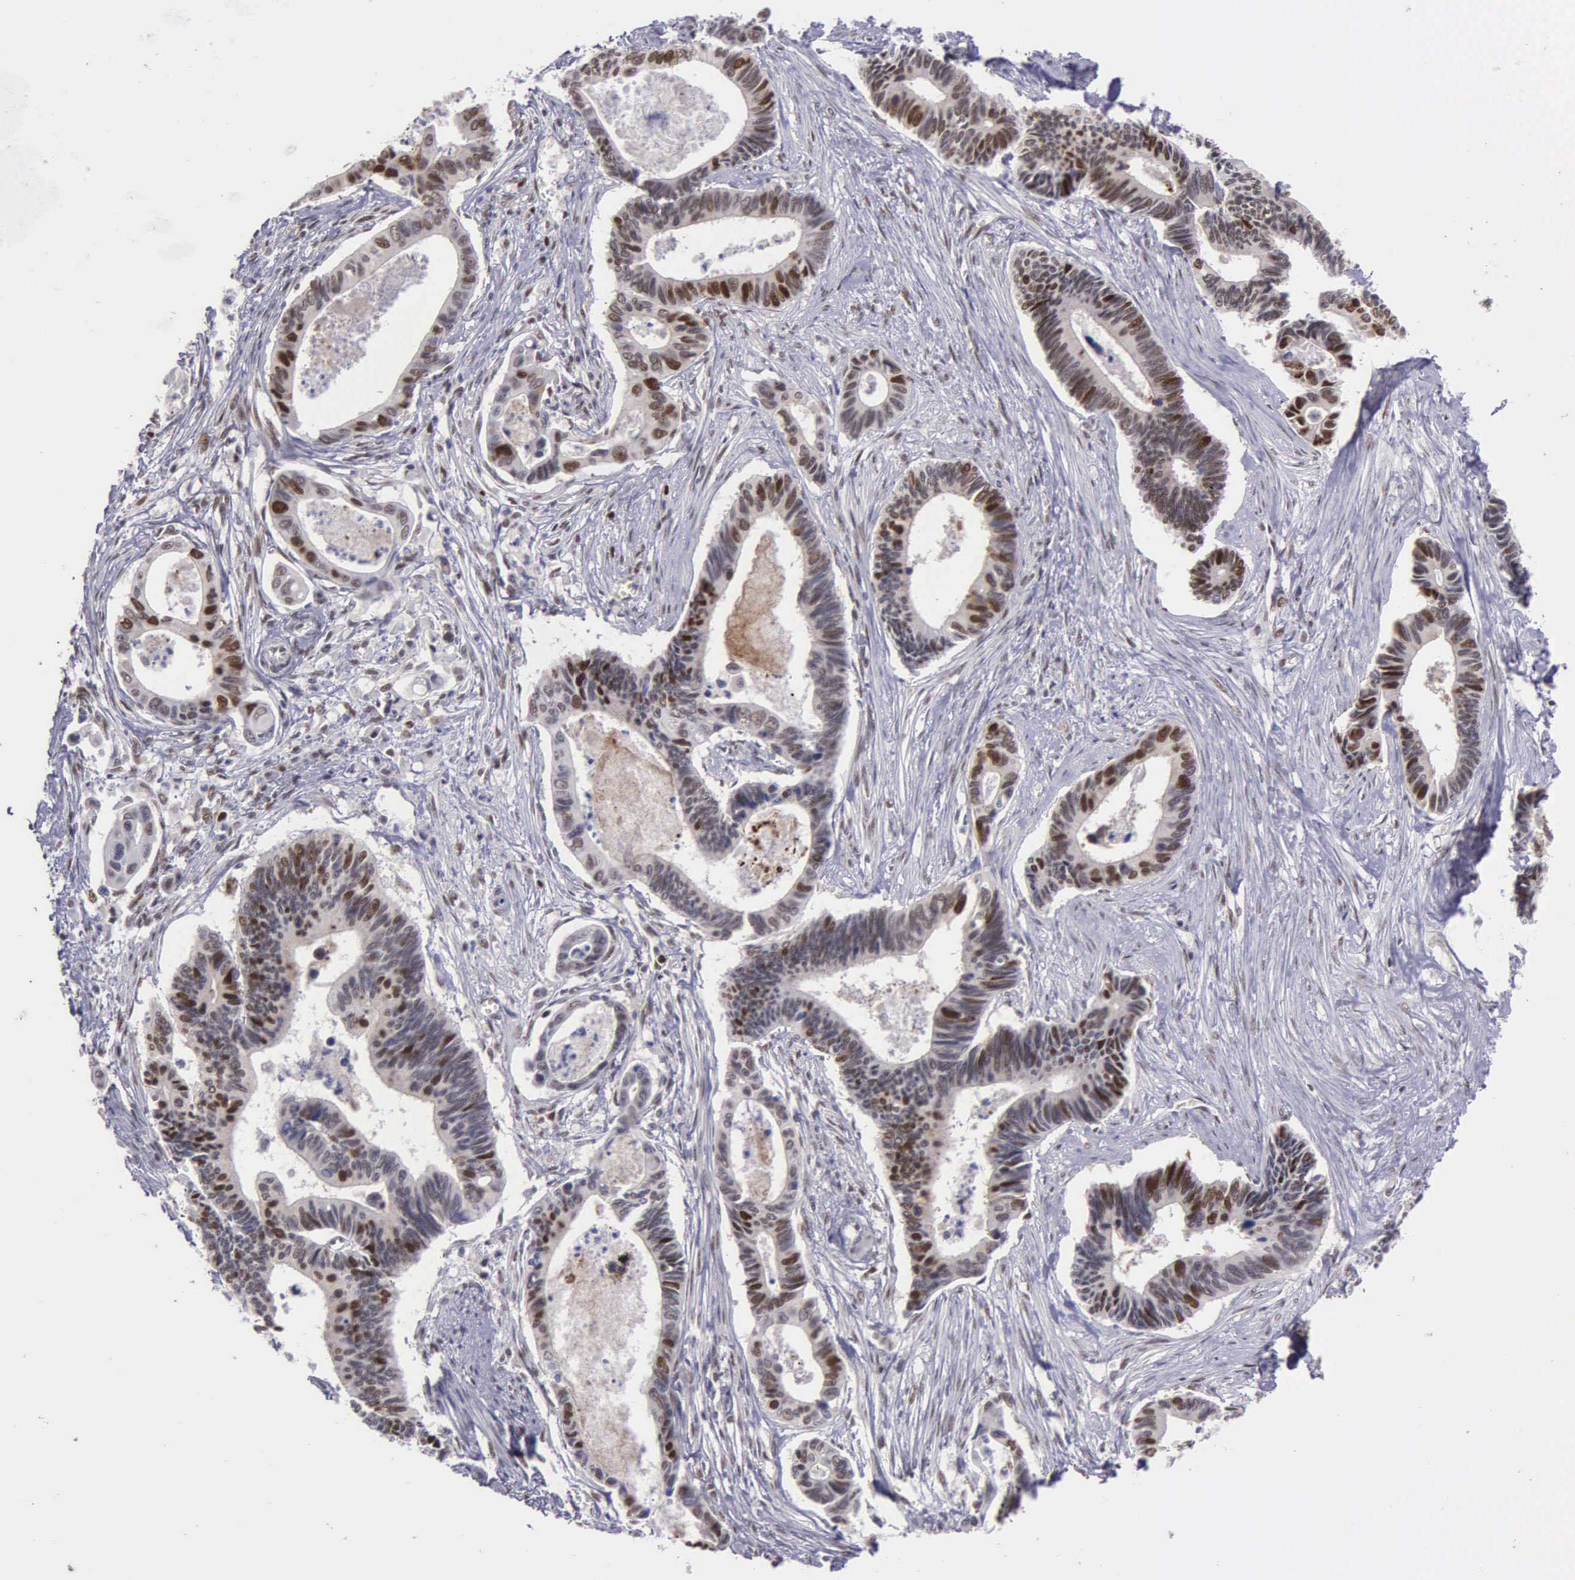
{"staining": {"intensity": "moderate", "quantity": "25%-75%", "location": "cytoplasmic/membranous,nuclear"}, "tissue": "pancreatic cancer", "cell_type": "Tumor cells", "image_type": "cancer", "snomed": [{"axis": "morphology", "description": "Adenocarcinoma, NOS"}, {"axis": "topography", "description": "Pancreas"}], "caption": "Adenocarcinoma (pancreatic) stained for a protein exhibits moderate cytoplasmic/membranous and nuclear positivity in tumor cells.", "gene": "UBR7", "patient": {"sex": "female", "age": 70}}